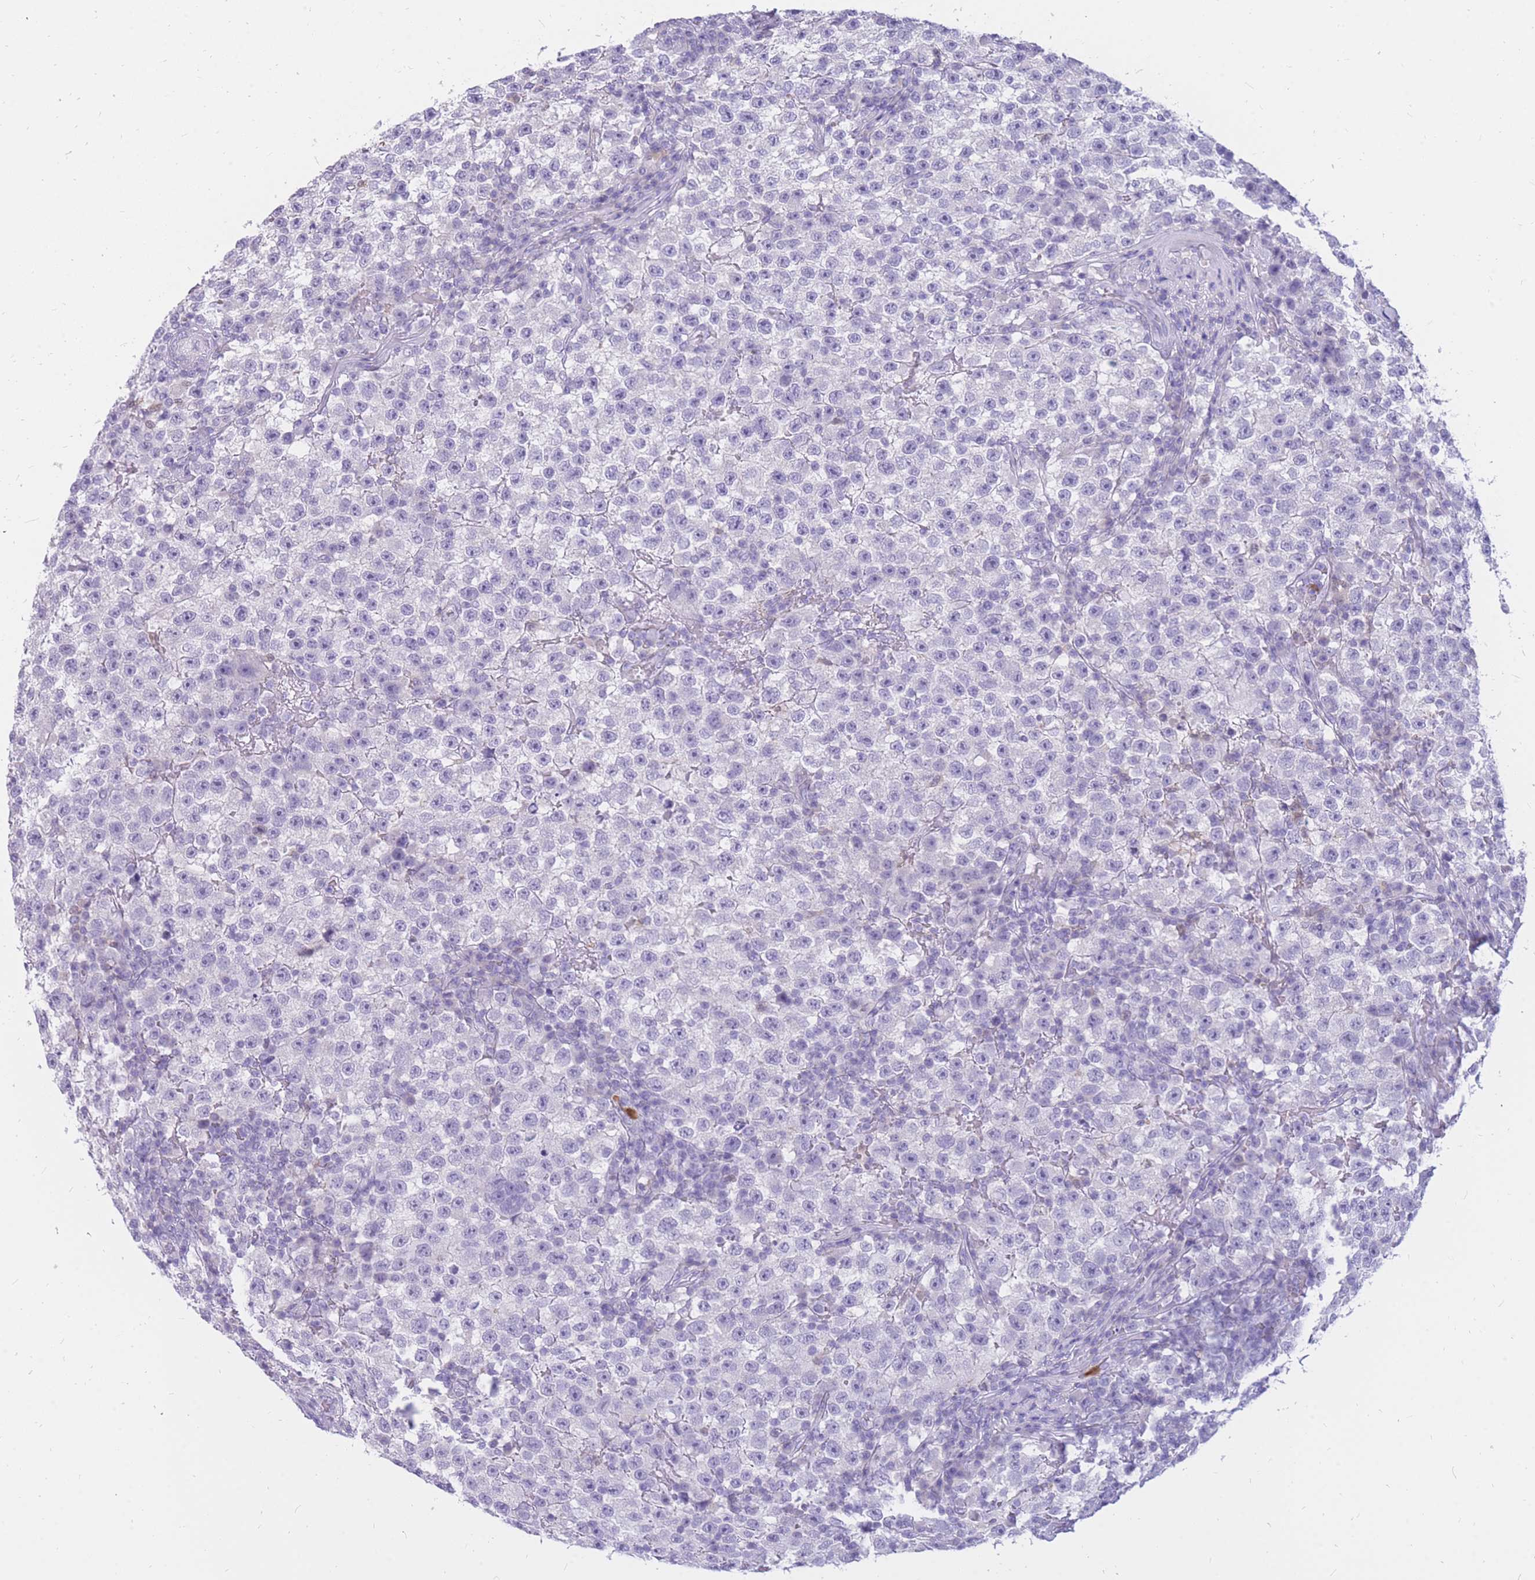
{"staining": {"intensity": "negative", "quantity": "none", "location": "none"}, "tissue": "testis cancer", "cell_type": "Tumor cells", "image_type": "cancer", "snomed": [{"axis": "morphology", "description": "Seminoma, NOS"}, {"axis": "topography", "description": "Testis"}], "caption": "This is a histopathology image of immunohistochemistry (IHC) staining of seminoma (testis), which shows no staining in tumor cells.", "gene": "TPSAB1", "patient": {"sex": "male", "age": 22}}